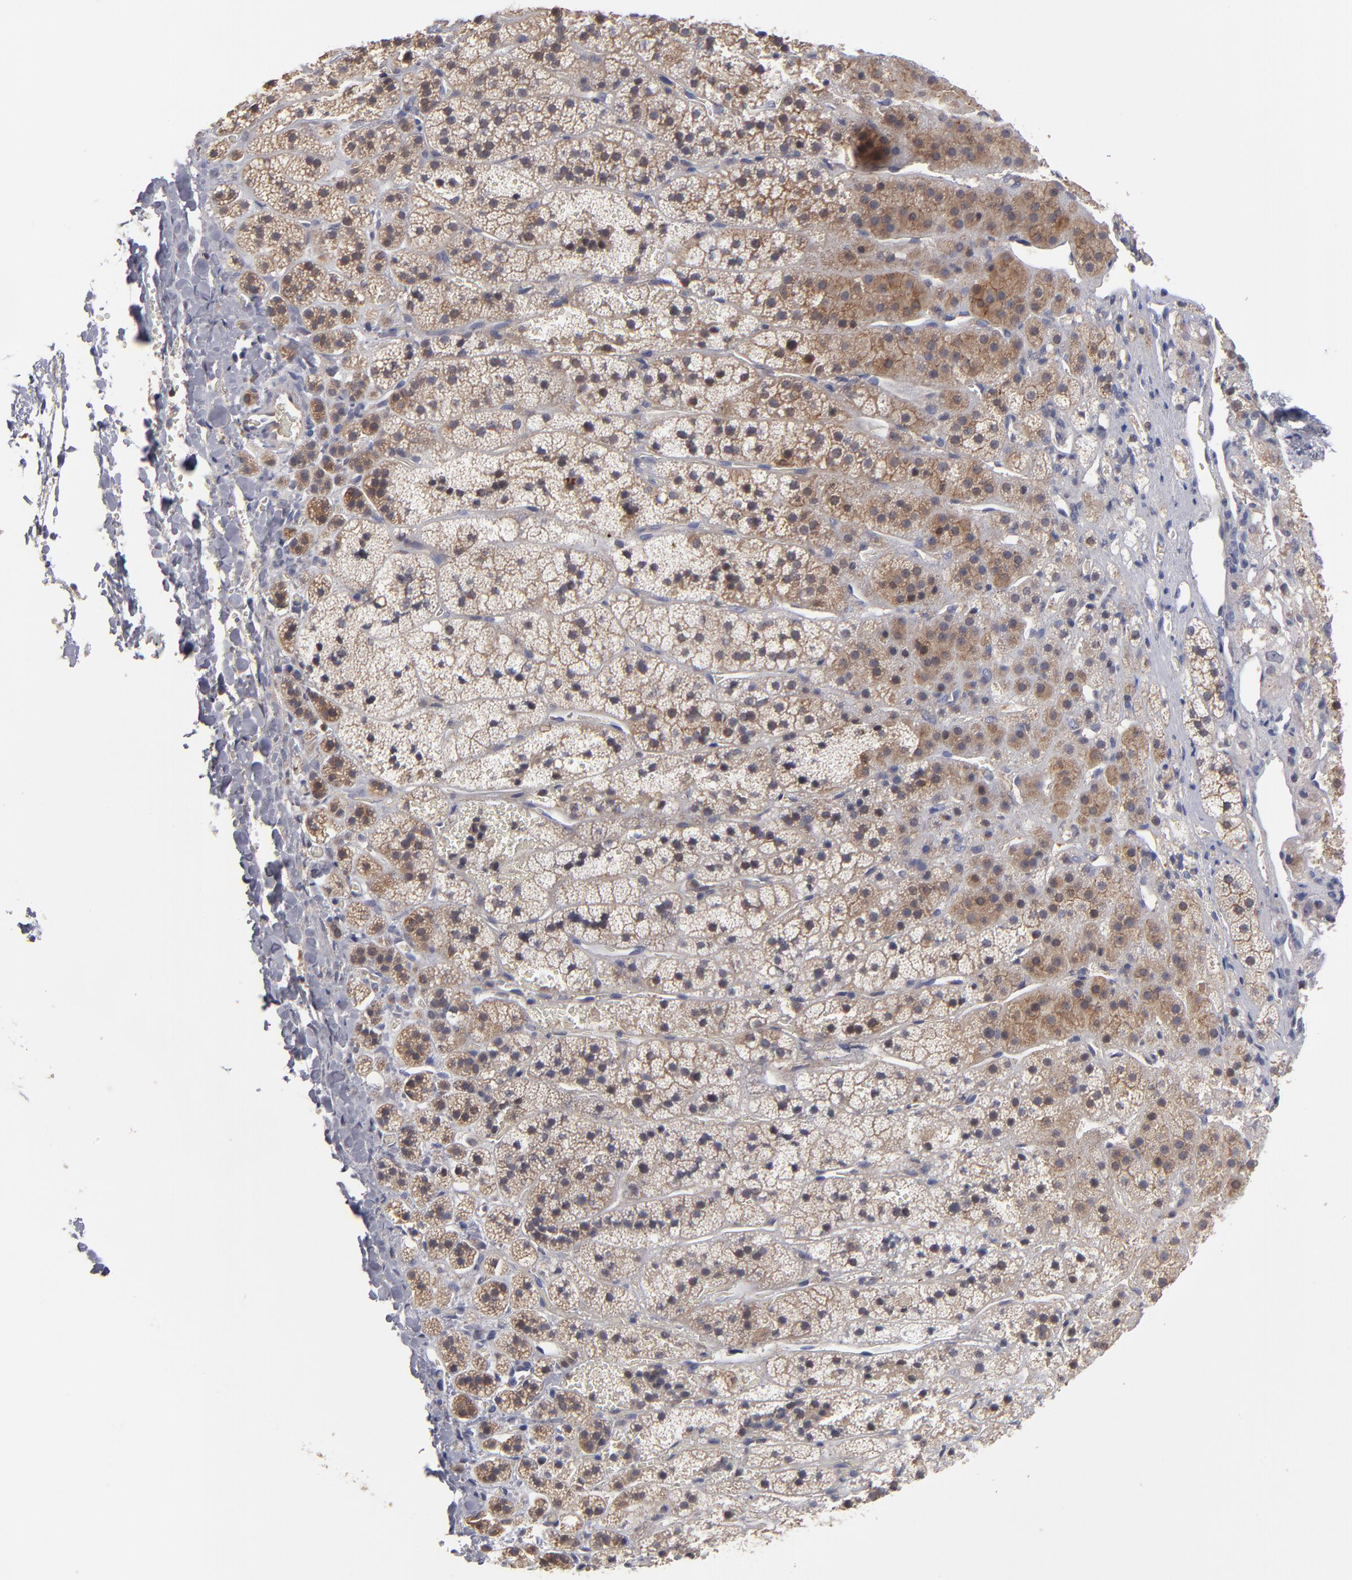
{"staining": {"intensity": "moderate", "quantity": ">75%", "location": "cytoplasmic/membranous"}, "tissue": "adrenal gland", "cell_type": "Glandular cells", "image_type": "normal", "snomed": [{"axis": "morphology", "description": "Normal tissue, NOS"}, {"axis": "topography", "description": "Adrenal gland"}], "caption": "Protein analysis of normal adrenal gland shows moderate cytoplasmic/membranous expression in approximately >75% of glandular cells.", "gene": "EXD2", "patient": {"sex": "female", "age": 44}}